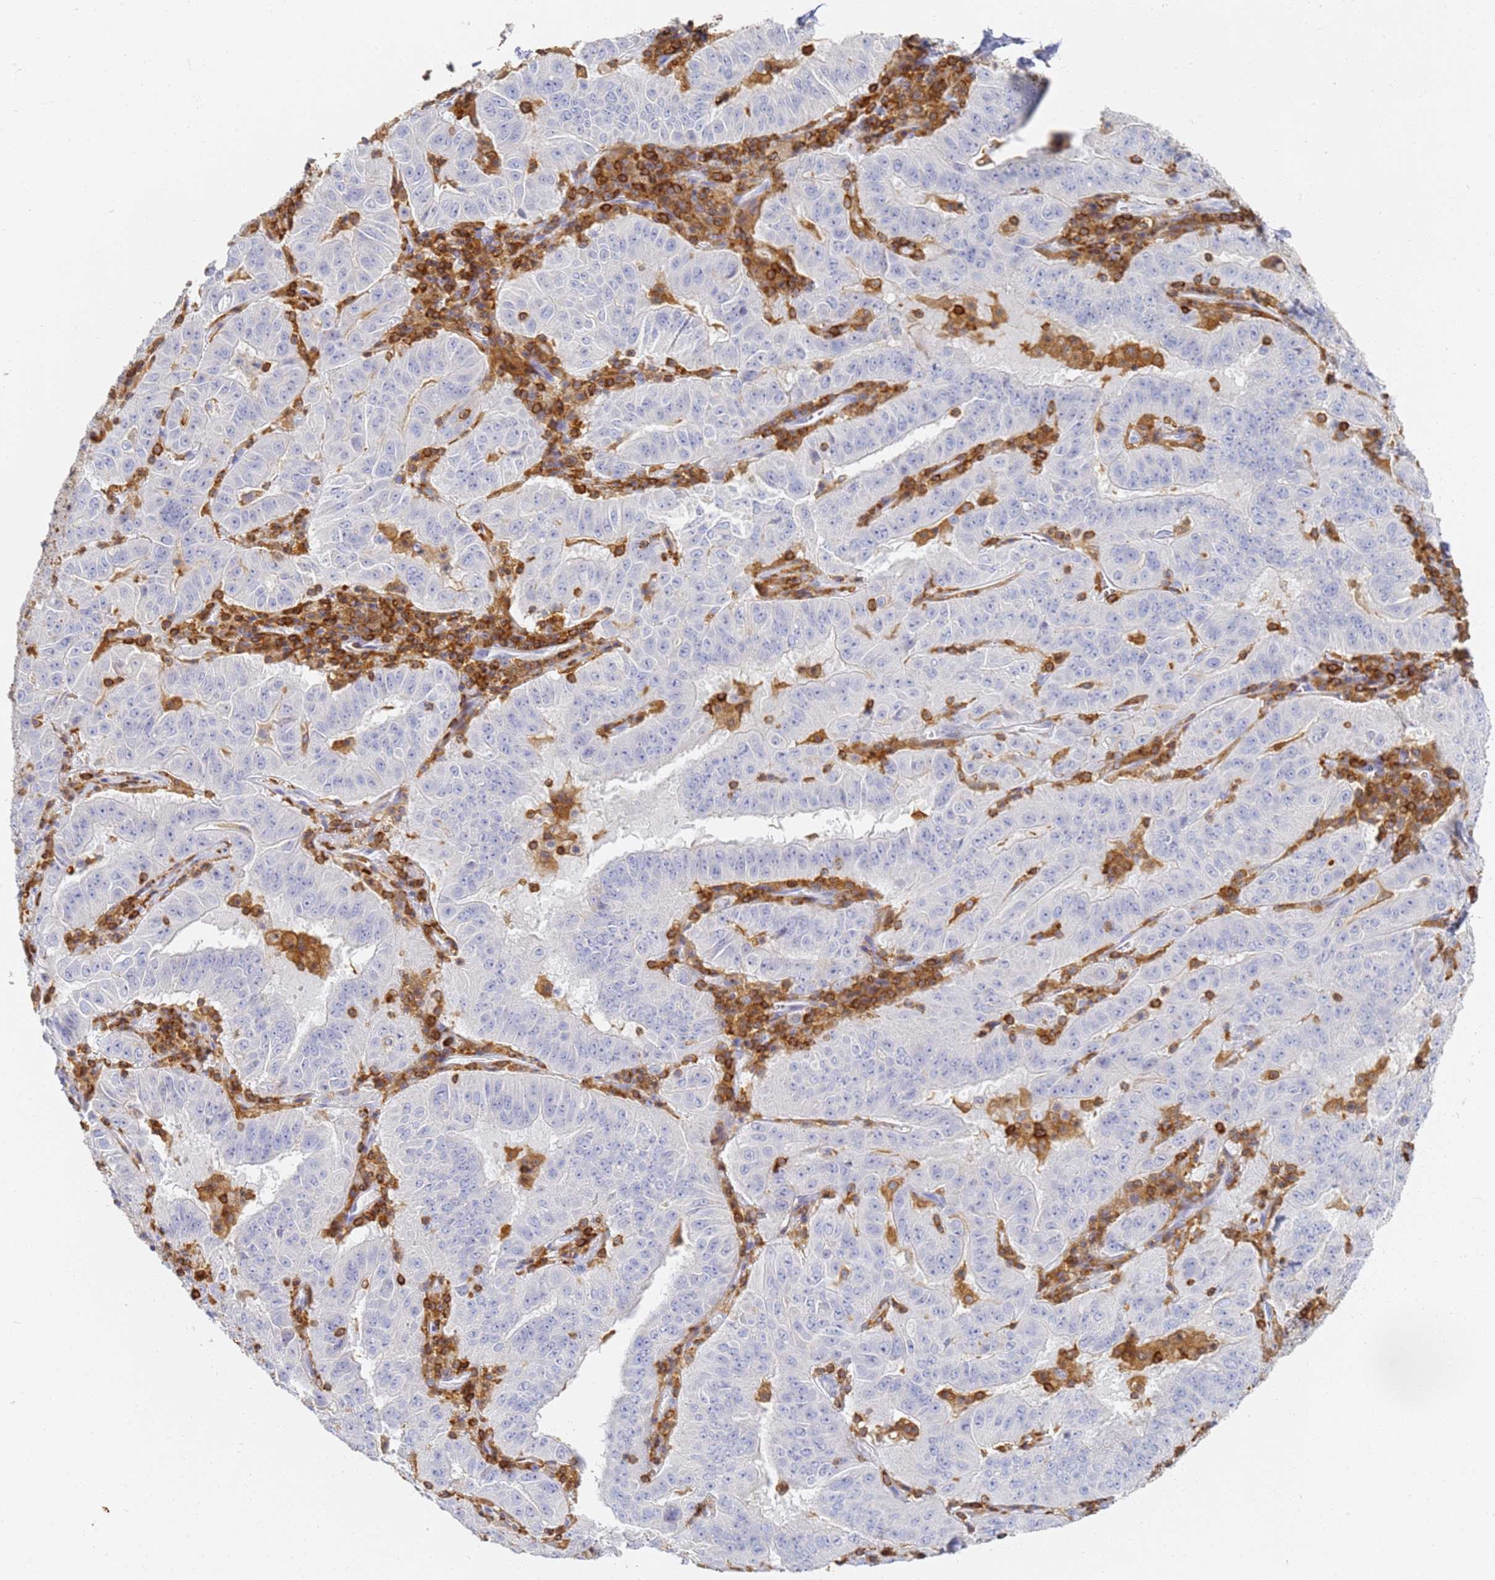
{"staining": {"intensity": "negative", "quantity": "none", "location": "none"}, "tissue": "pancreatic cancer", "cell_type": "Tumor cells", "image_type": "cancer", "snomed": [{"axis": "morphology", "description": "Adenocarcinoma, NOS"}, {"axis": "topography", "description": "Pancreas"}], "caption": "Tumor cells are negative for brown protein staining in pancreatic cancer.", "gene": "BIN2", "patient": {"sex": "male", "age": 63}}